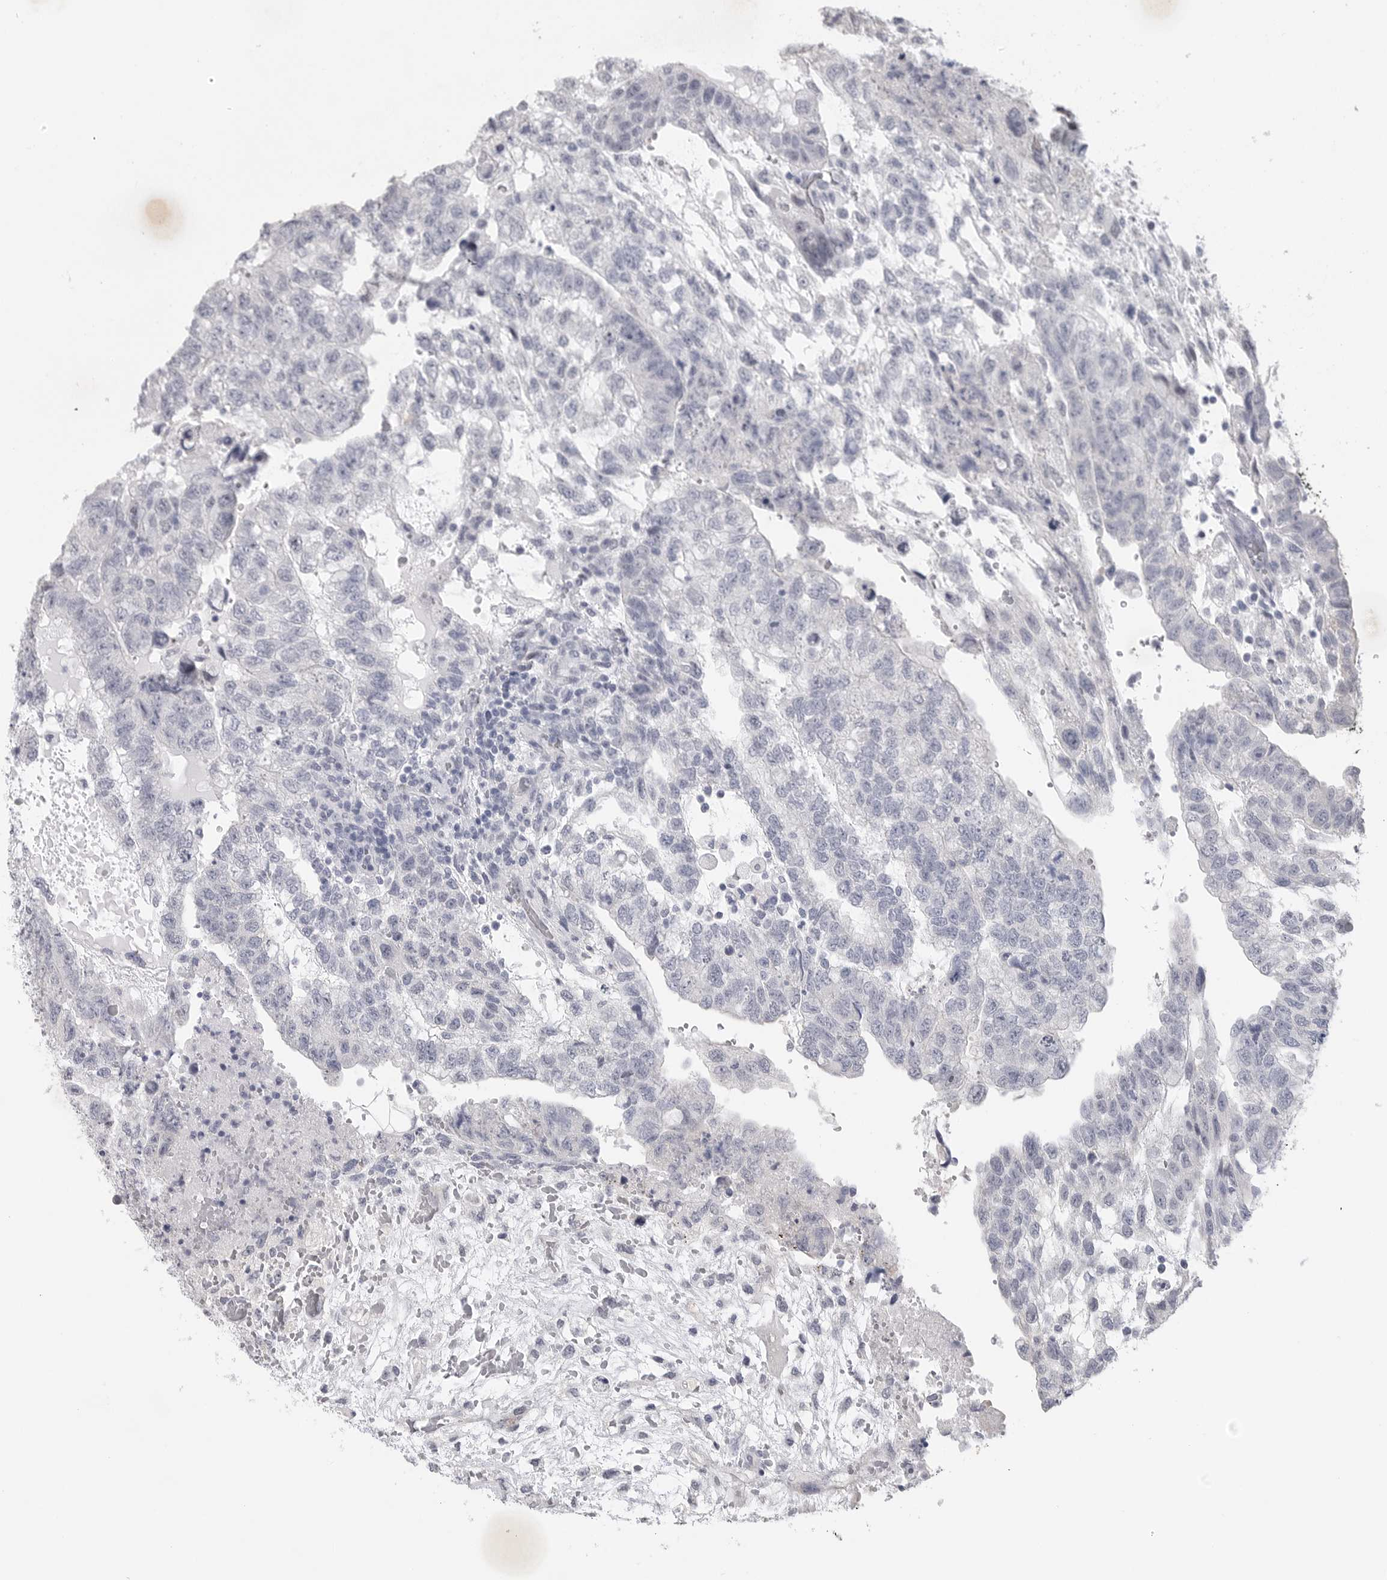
{"staining": {"intensity": "negative", "quantity": "none", "location": "none"}, "tissue": "testis cancer", "cell_type": "Tumor cells", "image_type": "cancer", "snomed": [{"axis": "morphology", "description": "Carcinoma, Embryonal, NOS"}, {"axis": "topography", "description": "Testis"}], "caption": "DAB immunohistochemical staining of human testis cancer exhibits no significant expression in tumor cells. (DAB (3,3'-diaminobenzidine) immunohistochemistry (IHC) visualized using brightfield microscopy, high magnification).", "gene": "TNR", "patient": {"sex": "male", "age": 36}}